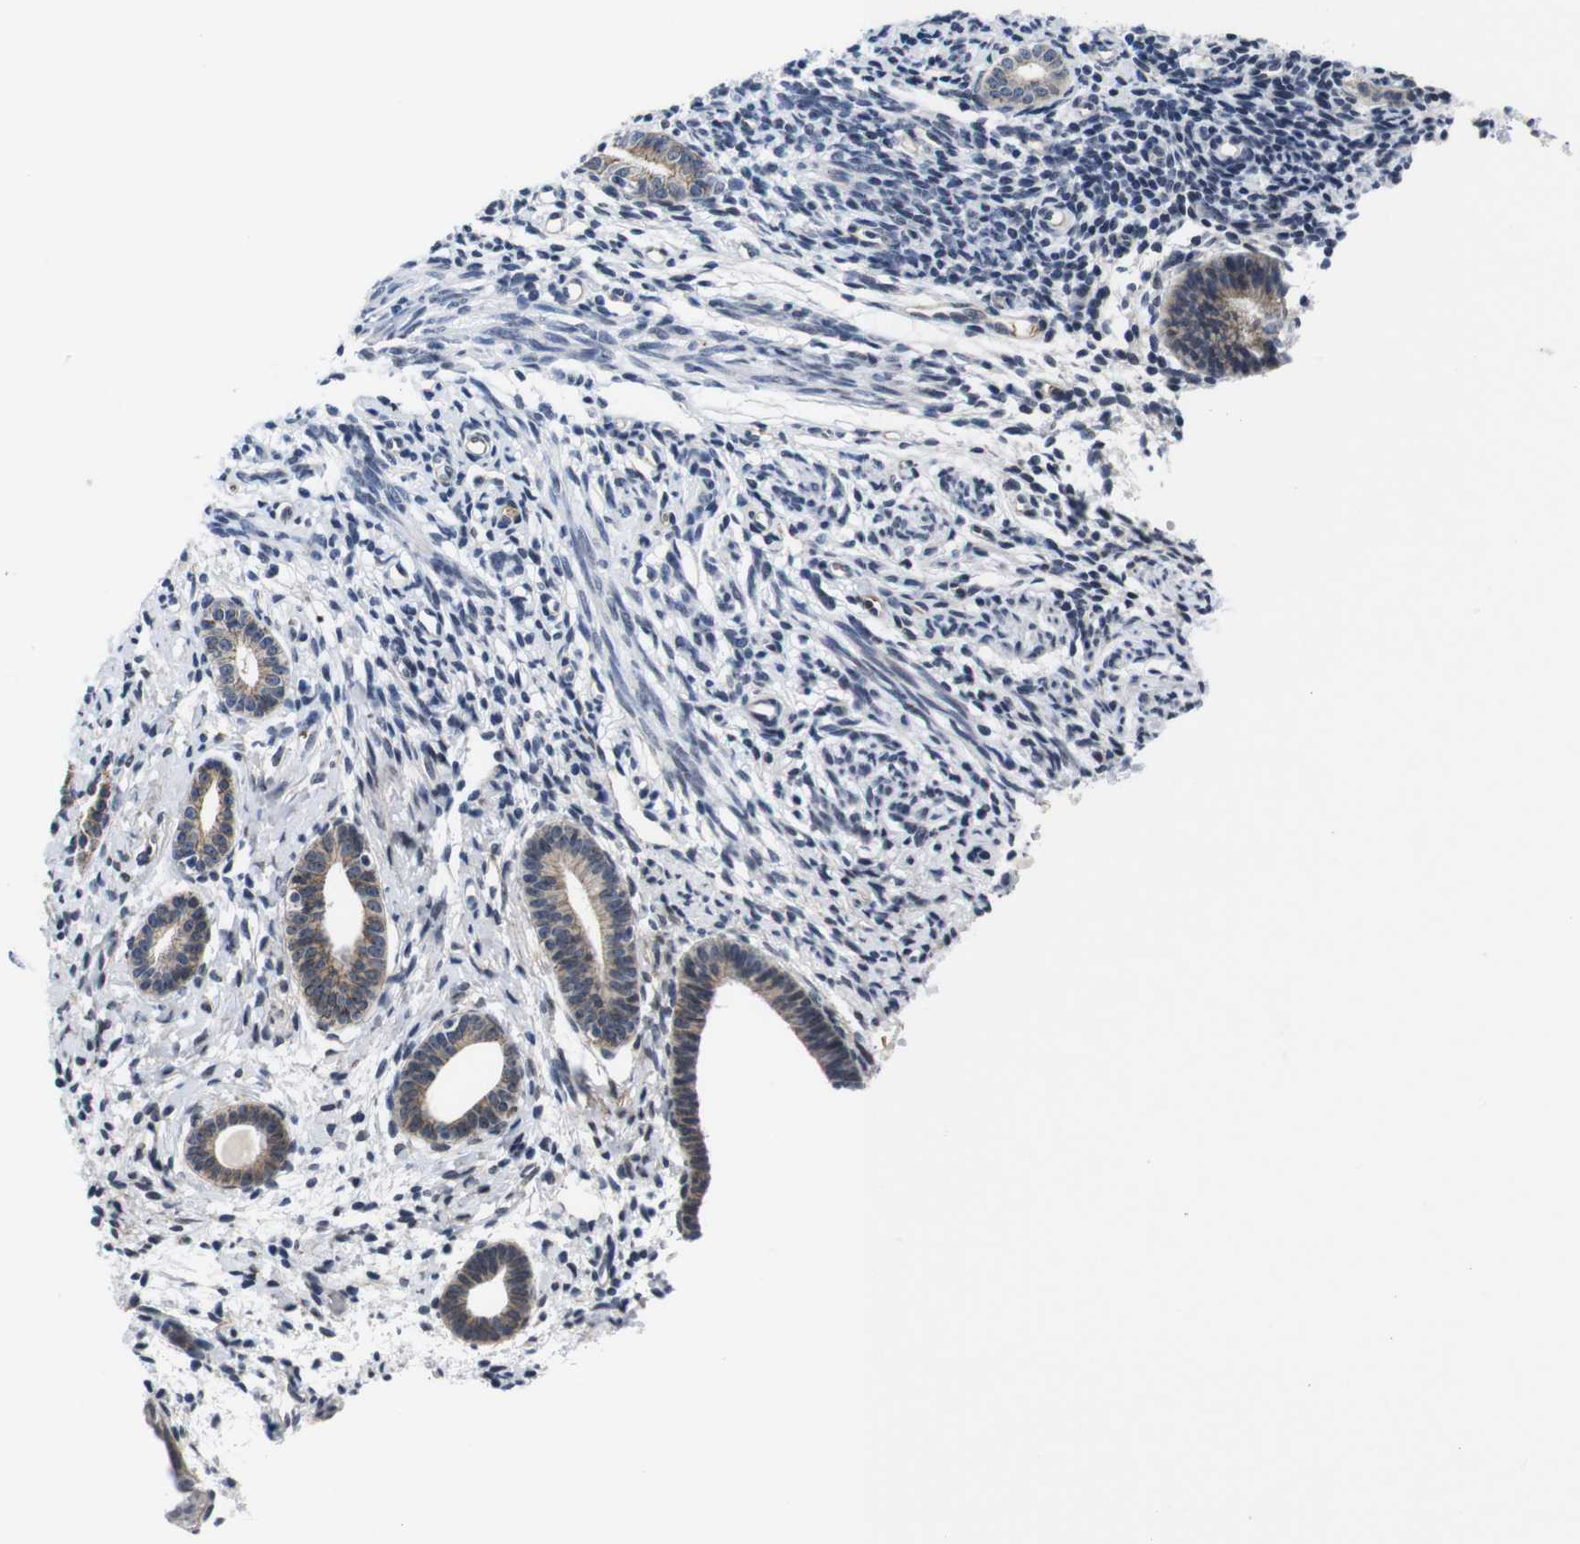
{"staining": {"intensity": "negative", "quantity": "none", "location": "none"}, "tissue": "endometrium", "cell_type": "Cells in endometrial stroma", "image_type": "normal", "snomed": [{"axis": "morphology", "description": "Normal tissue, NOS"}, {"axis": "topography", "description": "Endometrium"}], "caption": "Cells in endometrial stroma are negative for protein expression in normal human endometrium. The staining is performed using DAB (3,3'-diaminobenzidine) brown chromogen with nuclei counter-stained in using hematoxylin.", "gene": "SOCS3", "patient": {"sex": "female", "age": 71}}